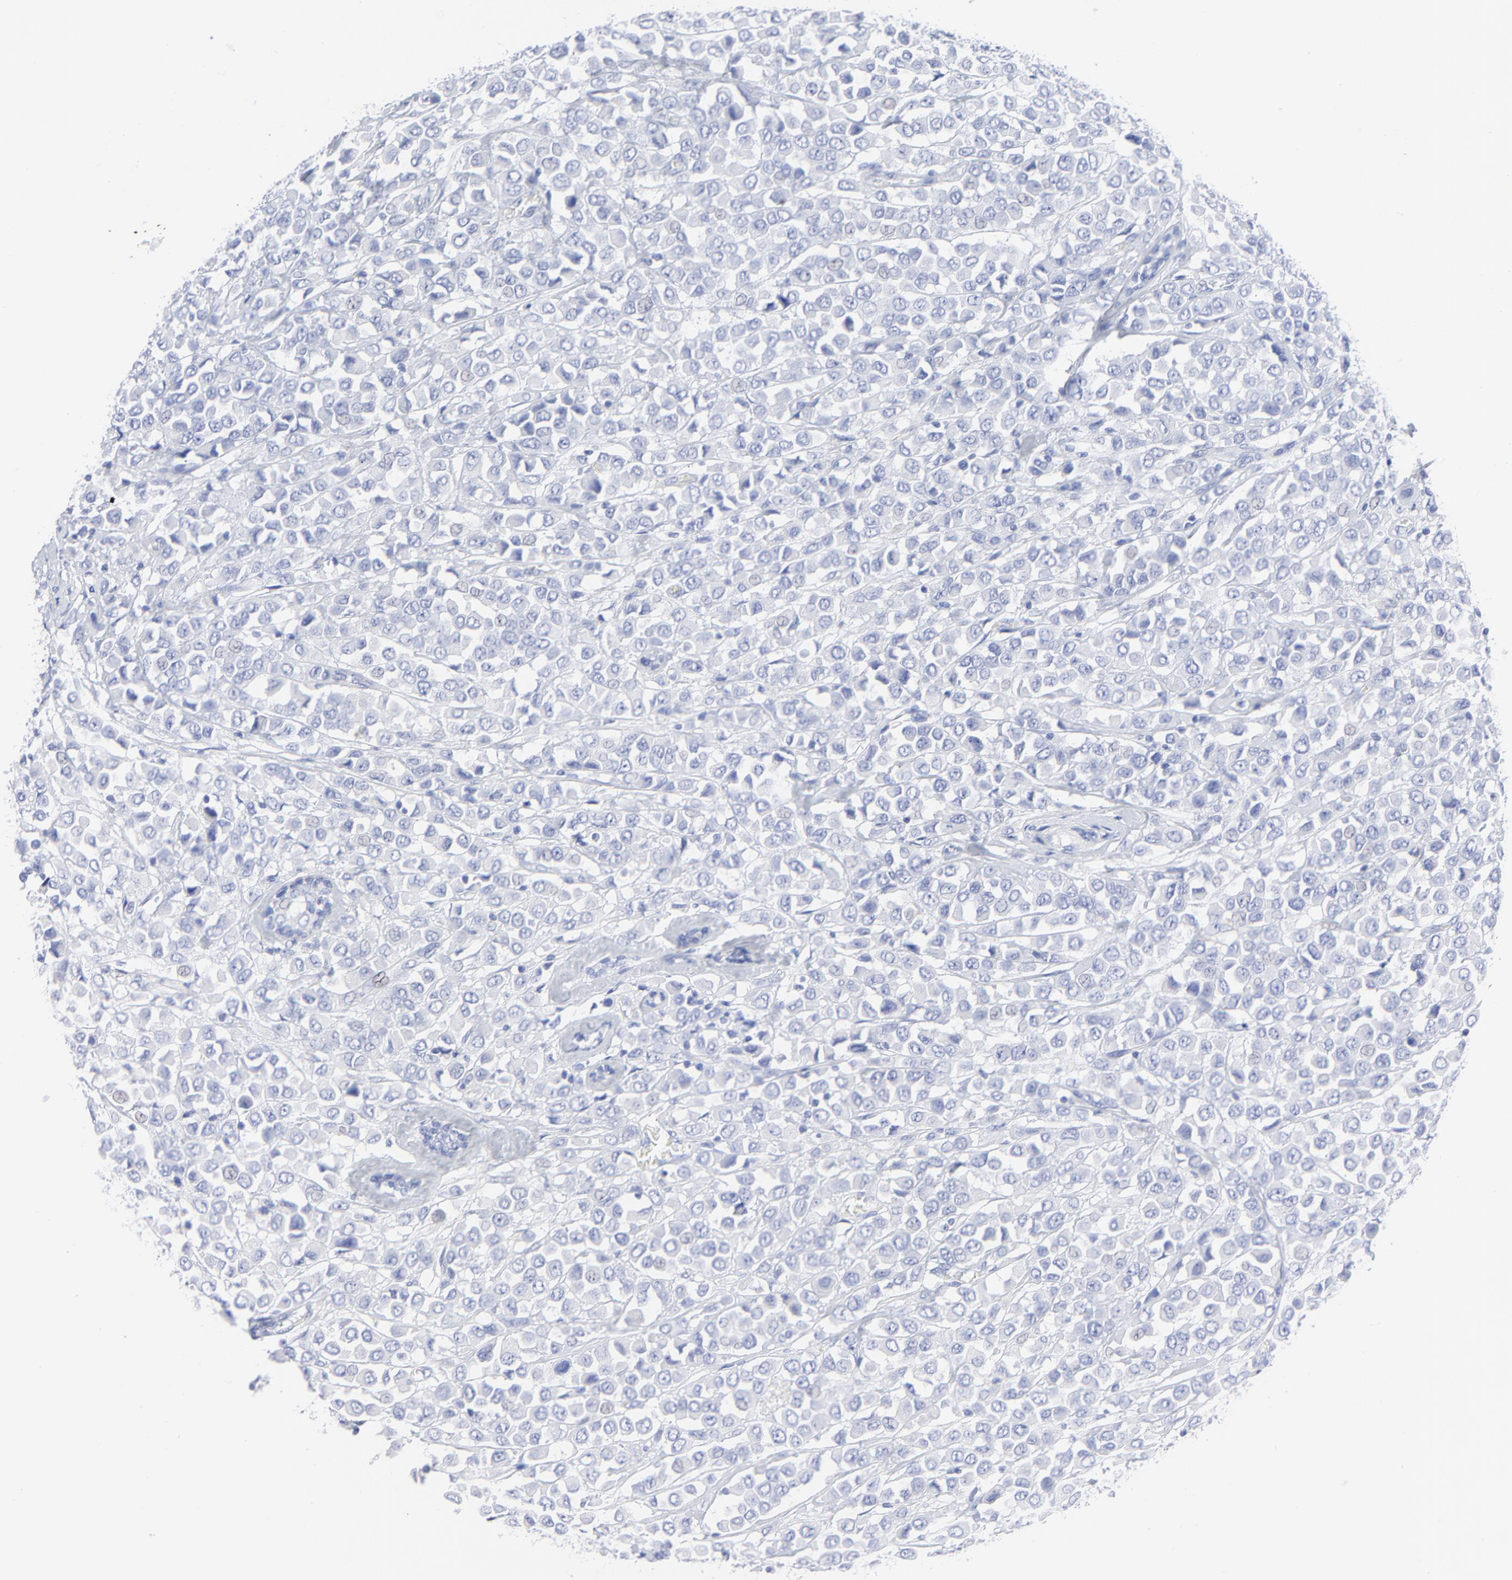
{"staining": {"intensity": "negative", "quantity": "none", "location": "none"}, "tissue": "breast cancer", "cell_type": "Tumor cells", "image_type": "cancer", "snomed": [{"axis": "morphology", "description": "Duct carcinoma"}, {"axis": "topography", "description": "Breast"}], "caption": "Protein analysis of breast cancer (infiltrating ductal carcinoma) reveals no significant expression in tumor cells. (Stains: DAB (3,3'-diaminobenzidine) immunohistochemistry with hematoxylin counter stain, Microscopy: brightfield microscopy at high magnification).", "gene": "PSD3", "patient": {"sex": "female", "age": 61}}